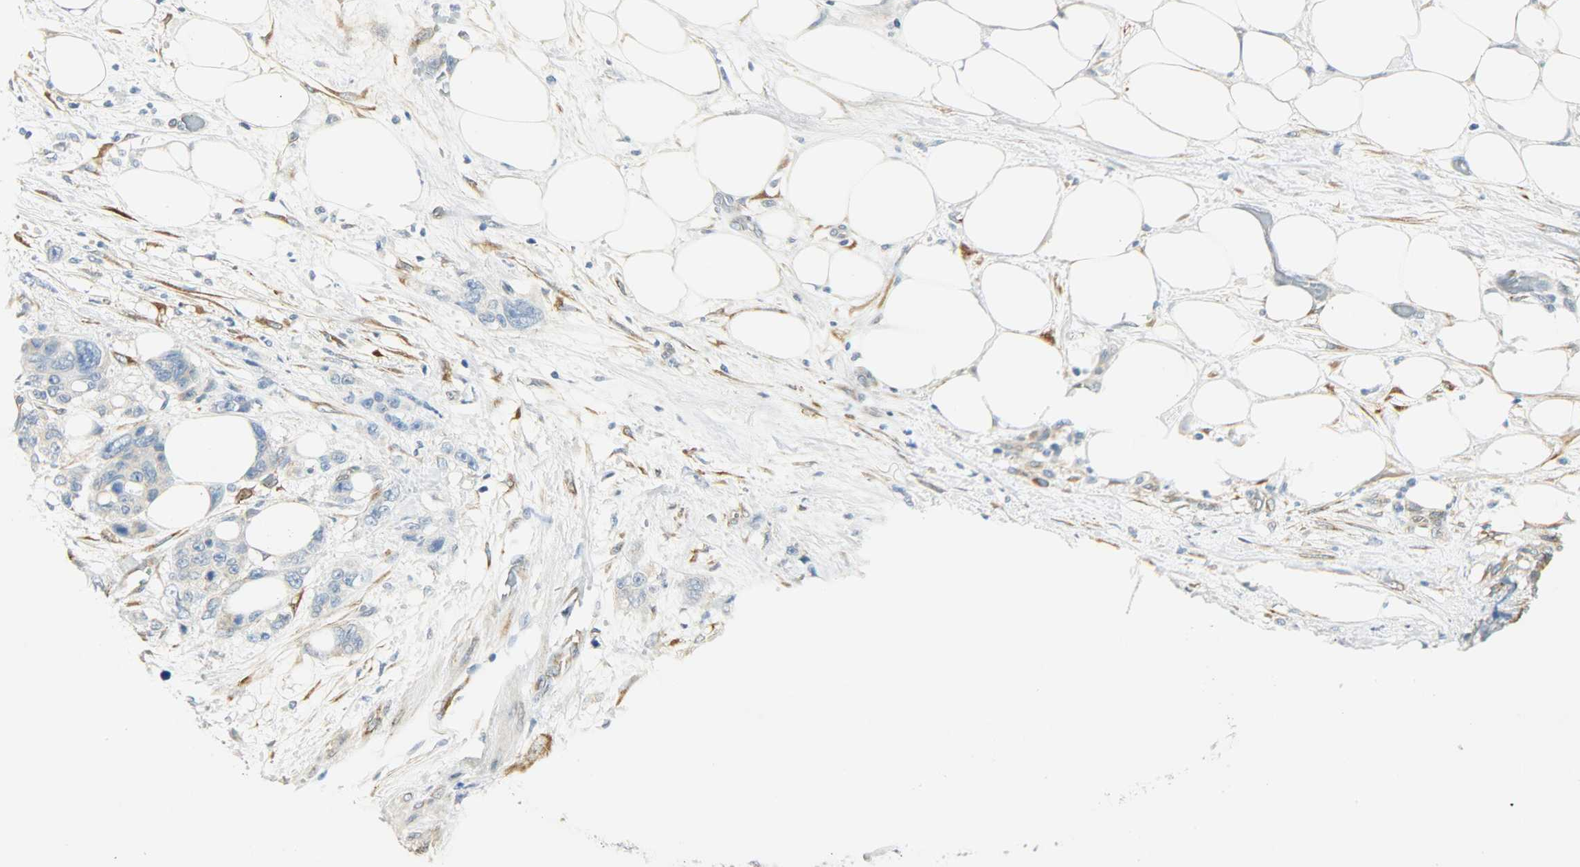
{"staining": {"intensity": "weak", "quantity": "25%-75%", "location": "cytoplasmic/membranous"}, "tissue": "pancreatic cancer", "cell_type": "Tumor cells", "image_type": "cancer", "snomed": [{"axis": "morphology", "description": "Adenocarcinoma, NOS"}, {"axis": "topography", "description": "Pancreas"}], "caption": "Pancreatic adenocarcinoma stained for a protein (brown) shows weak cytoplasmic/membranous positive positivity in approximately 25%-75% of tumor cells.", "gene": "PKD2", "patient": {"sex": "male", "age": 46}}